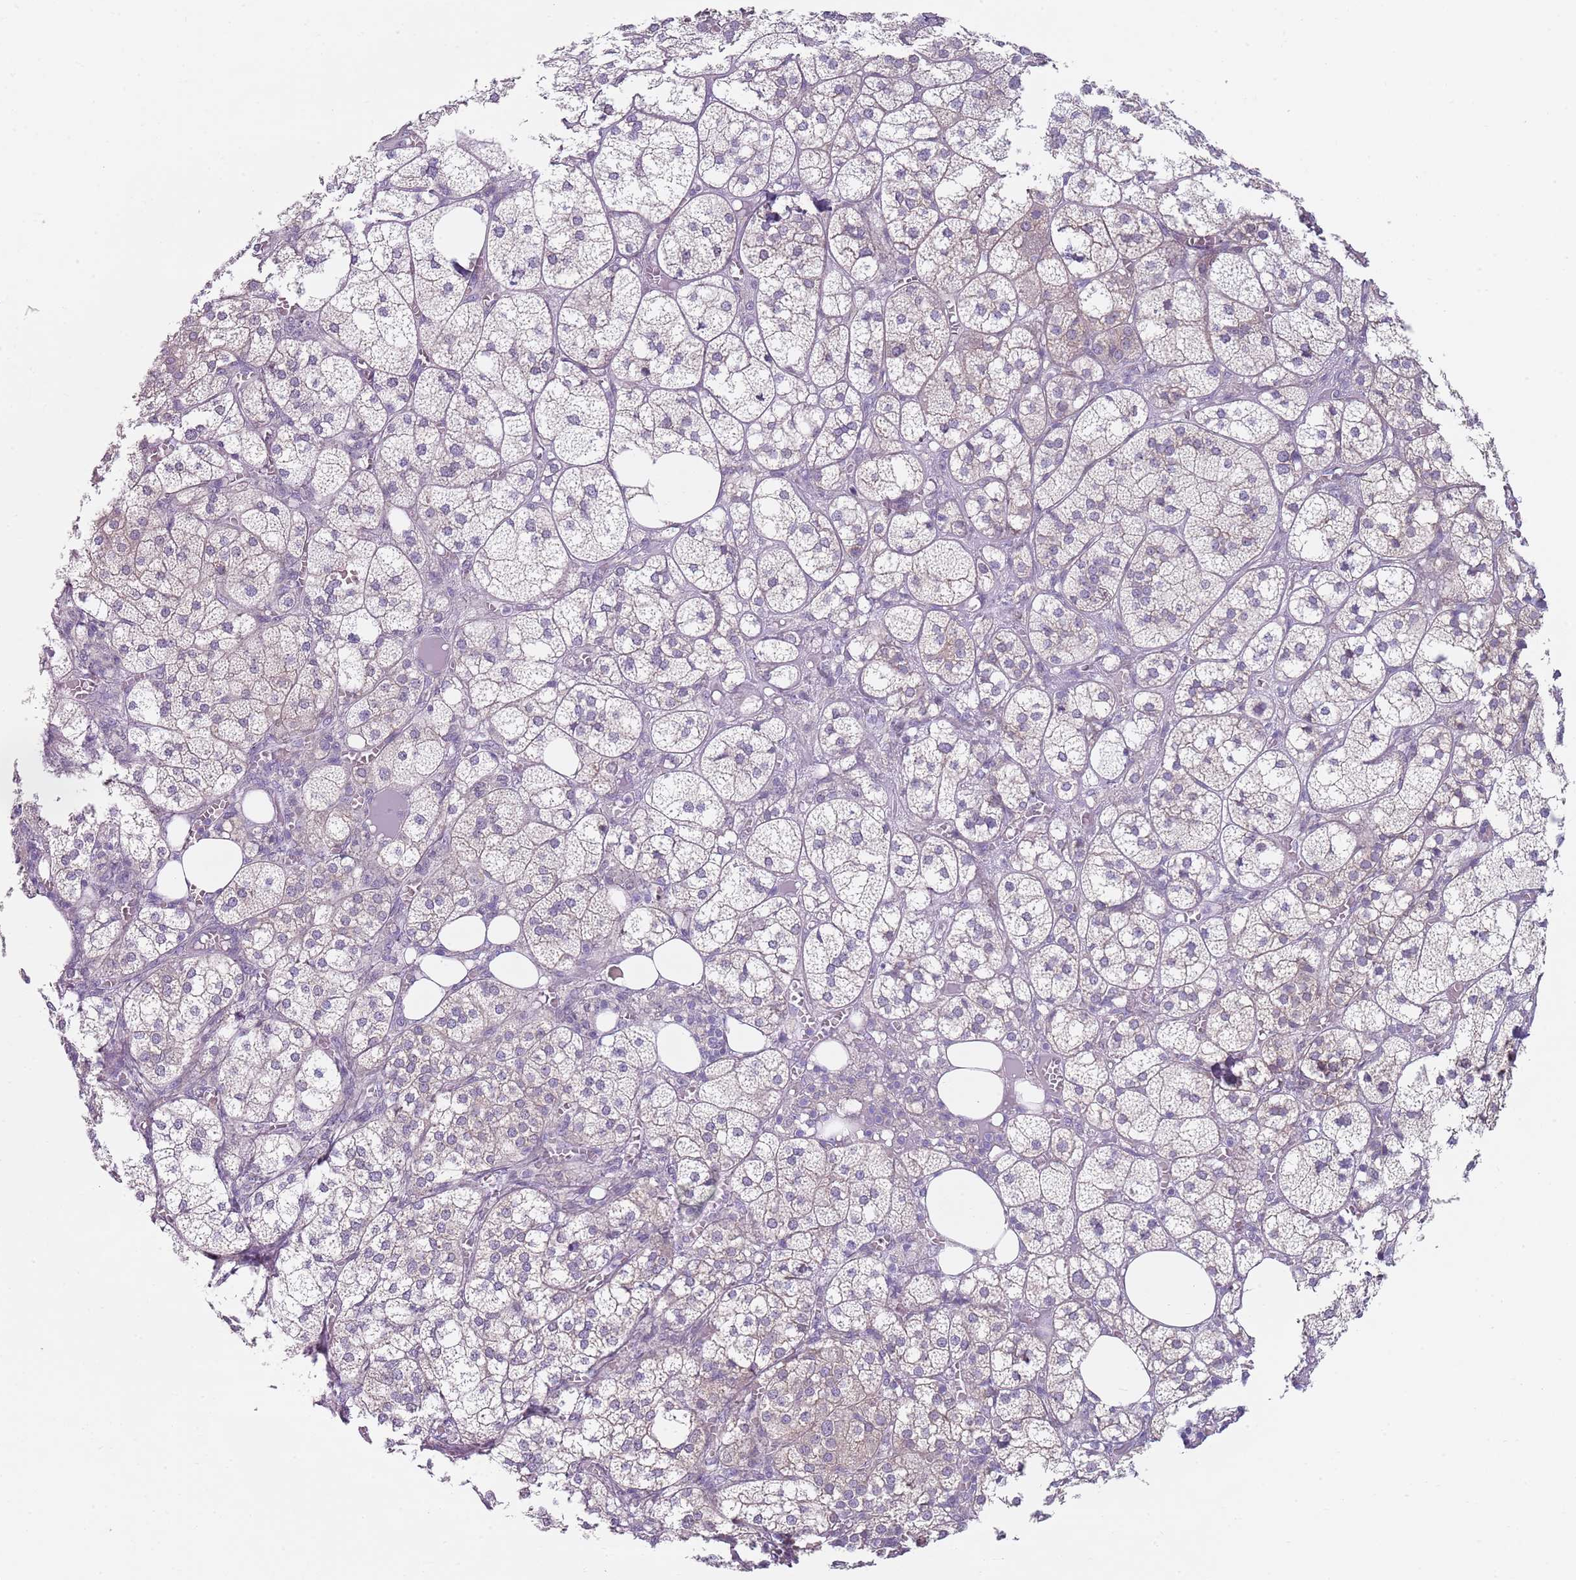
{"staining": {"intensity": "weak", "quantity": "<25%", "location": "cytoplasmic/membranous"}, "tissue": "adrenal gland", "cell_type": "Glandular cells", "image_type": "normal", "snomed": [{"axis": "morphology", "description": "Normal tissue, NOS"}, {"axis": "topography", "description": "Adrenal gland"}], "caption": "Immunohistochemistry (IHC) of unremarkable adrenal gland exhibits no staining in glandular cells. (Stains: DAB immunohistochemistry with hematoxylin counter stain, Microscopy: brightfield microscopy at high magnification).", "gene": "SLC26A6", "patient": {"sex": "female", "age": 61}}